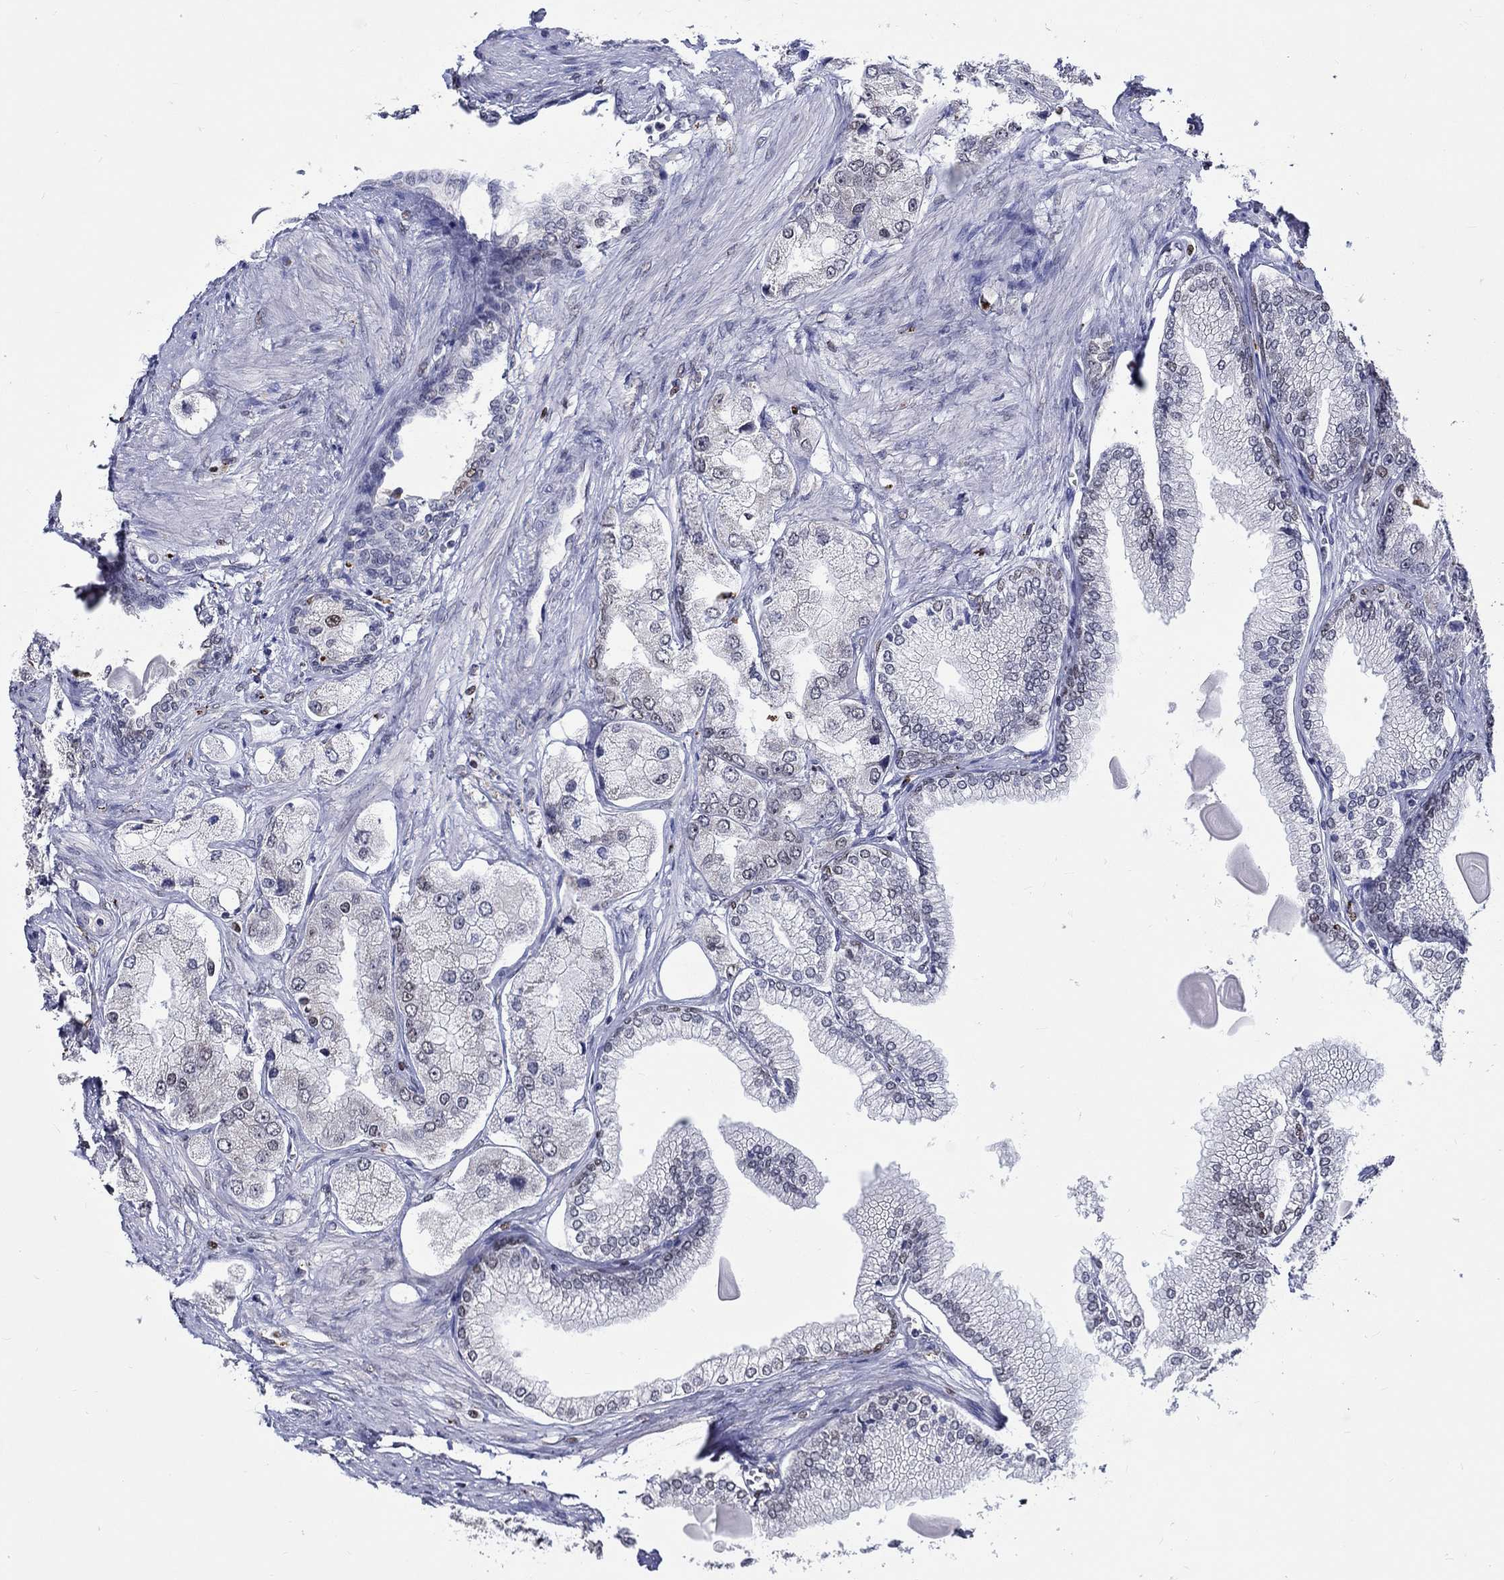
{"staining": {"intensity": "moderate", "quantity": "<25%", "location": "nuclear"}, "tissue": "prostate cancer", "cell_type": "Tumor cells", "image_type": "cancer", "snomed": [{"axis": "morphology", "description": "Adenocarcinoma, Low grade"}, {"axis": "topography", "description": "Prostate"}], "caption": "Human low-grade adenocarcinoma (prostate) stained with a protein marker shows moderate staining in tumor cells.", "gene": "GATA2", "patient": {"sex": "male", "age": 69}}